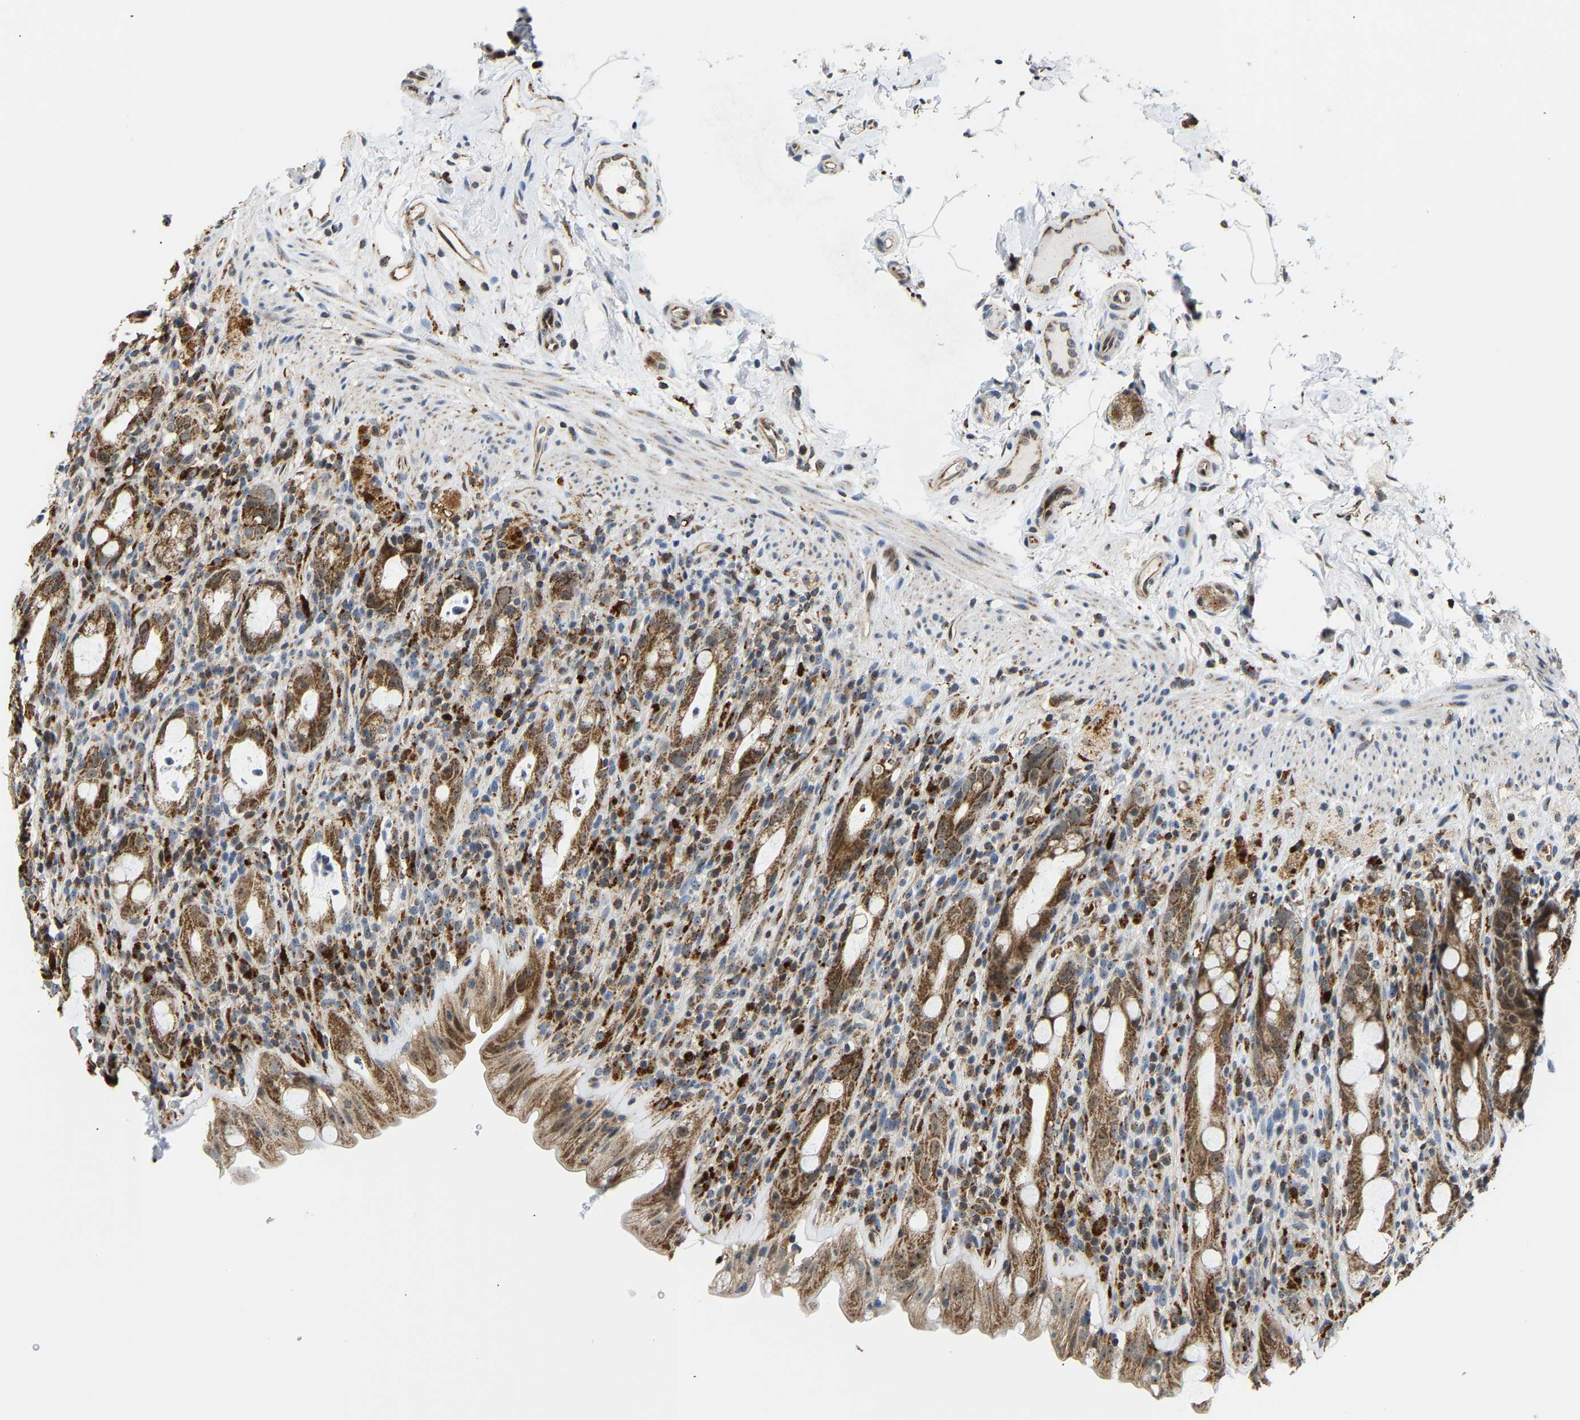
{"staining": {"intensity": "moderate", "quantity": ">75%", "location": "cytoplasmic/membranous"}, "tissue": "rectum", "cell_type": "Glandular cells", "image_type": "normal", "snomed": [{"axis": "morphology", "description": "Normal tissue, NOS"}, {"axis": "topography", "description": "Rectum"}], "caption": "A brown stain labels moderate cytoplasmic/membranous staining of a protein in glandular cells of benign rectum. Using DAB (brown) and hematoxylin (blue) stains, captured at high magnification using brightfield microscopy.", "gene": "GIMAP7", "patient": {"sex": "male", "age": 44}}